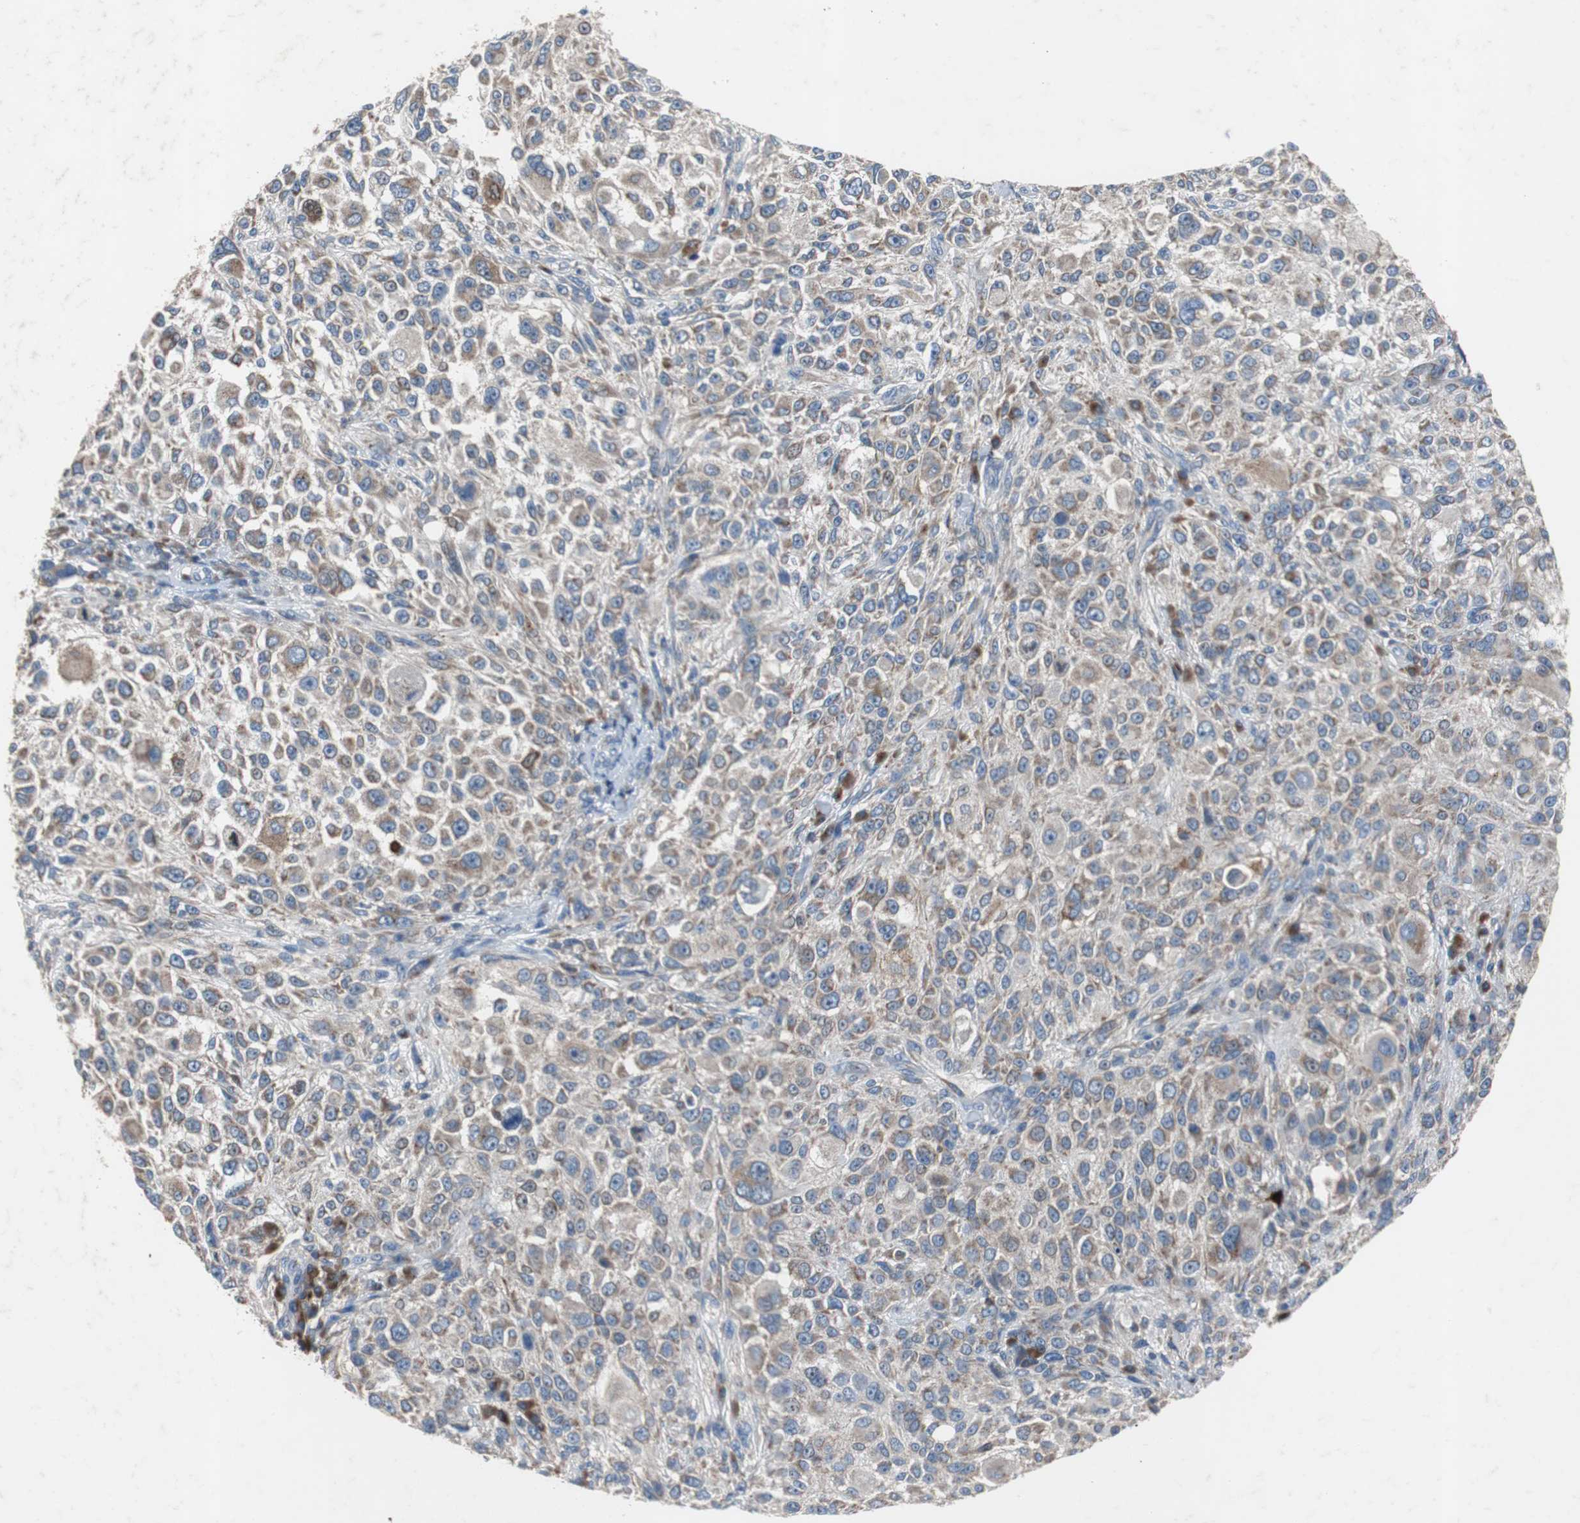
{"staining": {"intensity": "moderate", "quantity": ">75%", "location": "cytoplasmic/membranous"}, "tissue": "melanoma", "cell_type": "Tumor cells", "image_type": "cancer", "snomed": [{"axis": "morphology", "description": "Necrosis, NOS"}, {"axis": "morphology", "description": "Malignant melanoma, NOS"}, {"axis": "topography", "description": "Skin"}], "caption": "Brown immunohistochemical staining in malignant melanoma displays moderate cytoplasmic/membranous positivity in about >75% of tumor cells.", "gene": "CALB2", "patient": {"sex": "female", "age": 87}}